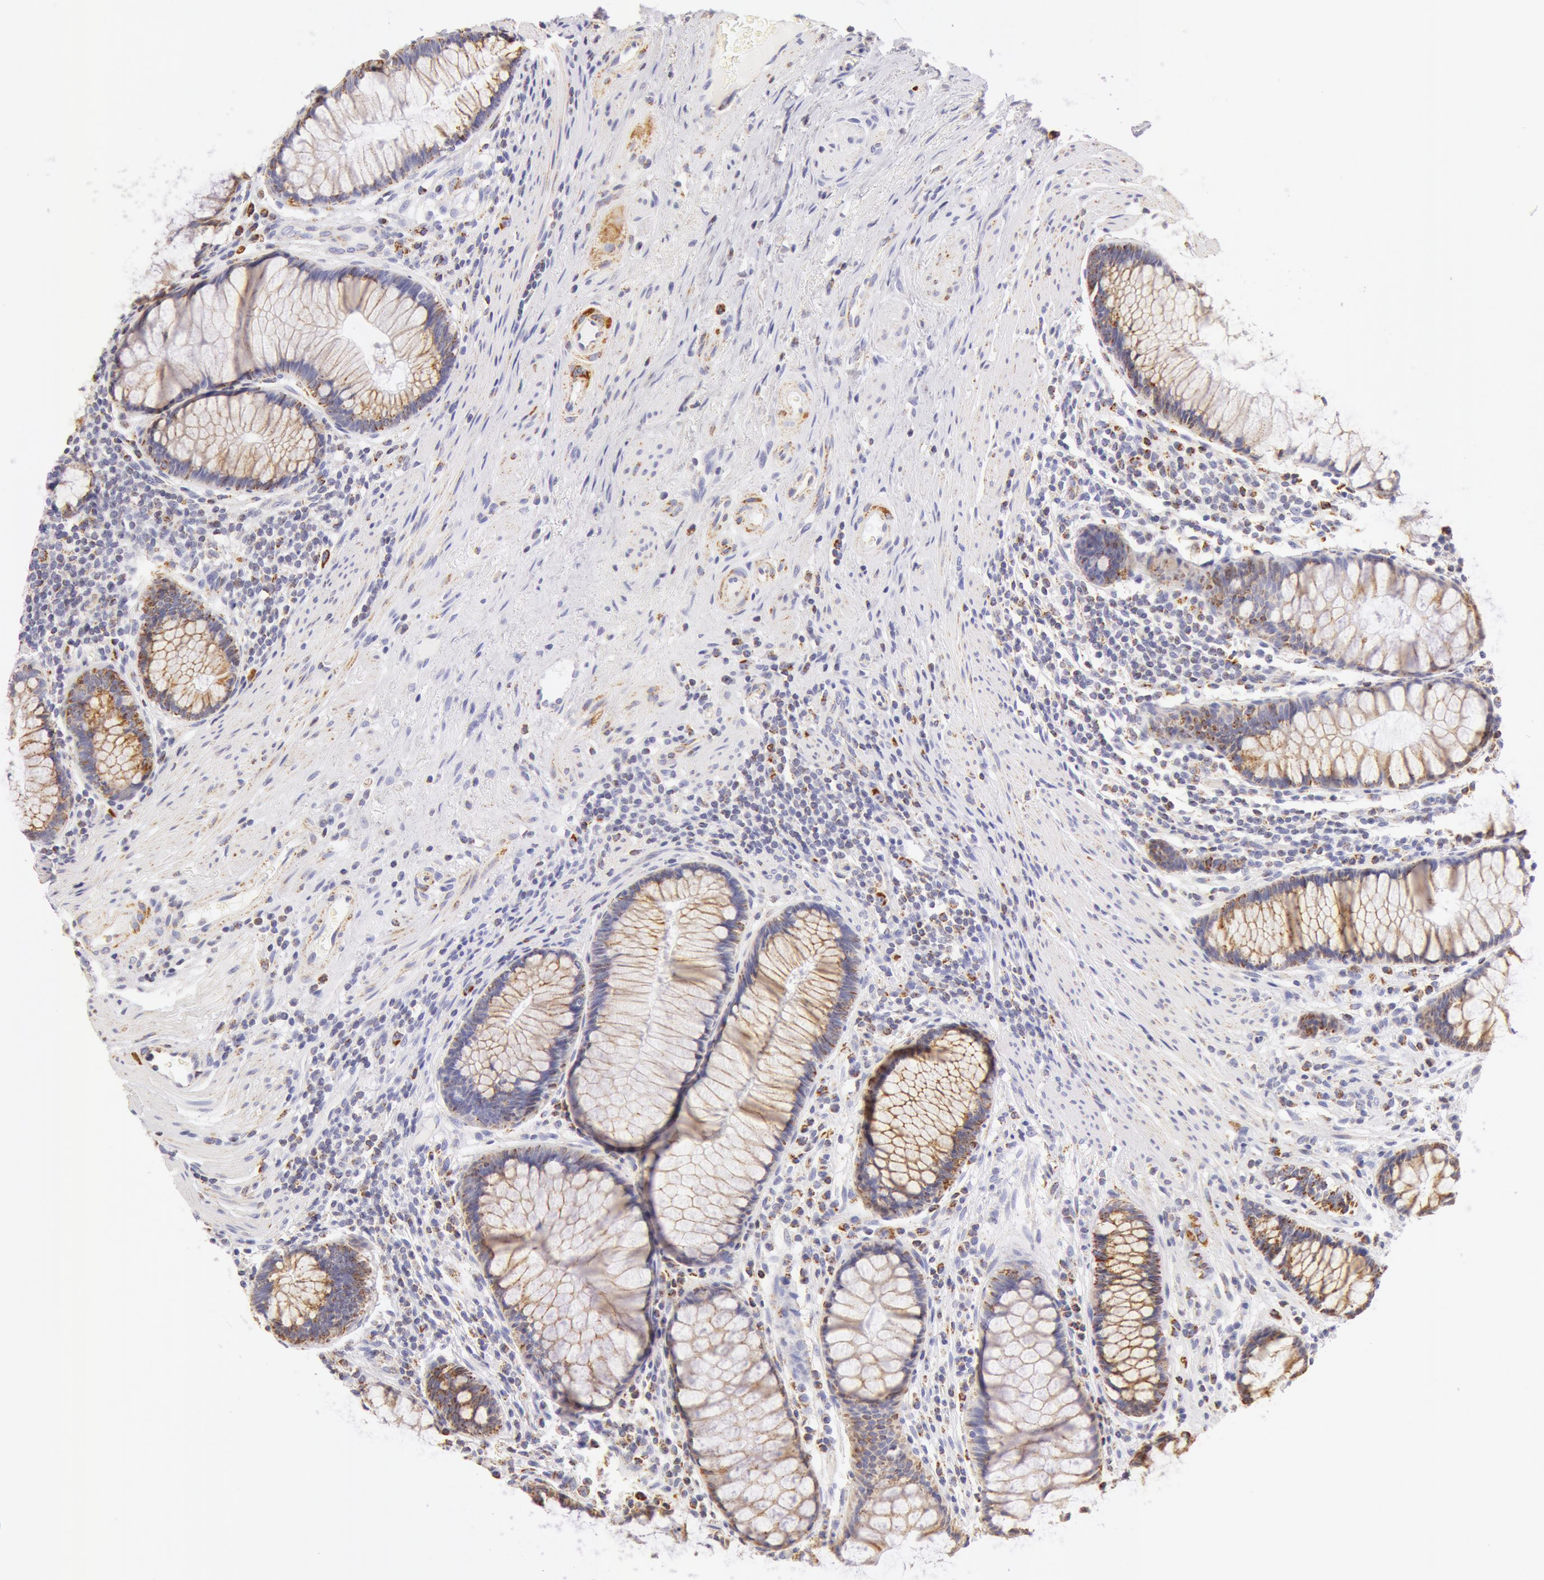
{"staining": {"intensity": "moderate", "quantity": "25%-75%", "location": "cytoplasmic/membranous"}, "tissue": "rectum", "cell_type": "Glandular cells", "image_type": "normal", "snomed": [{"axis": "morphology", "description": "Normal tissue, NOS"}, {"axis": "topography", "description": "Rectum"}], "caption": "A brown stain labels moderate cytoplasmic/membranous positivity of a protein in glandular cells of benign rectum.", "gene": "ATP5F1B", "patient": {"sex": "male", "age": 77}}